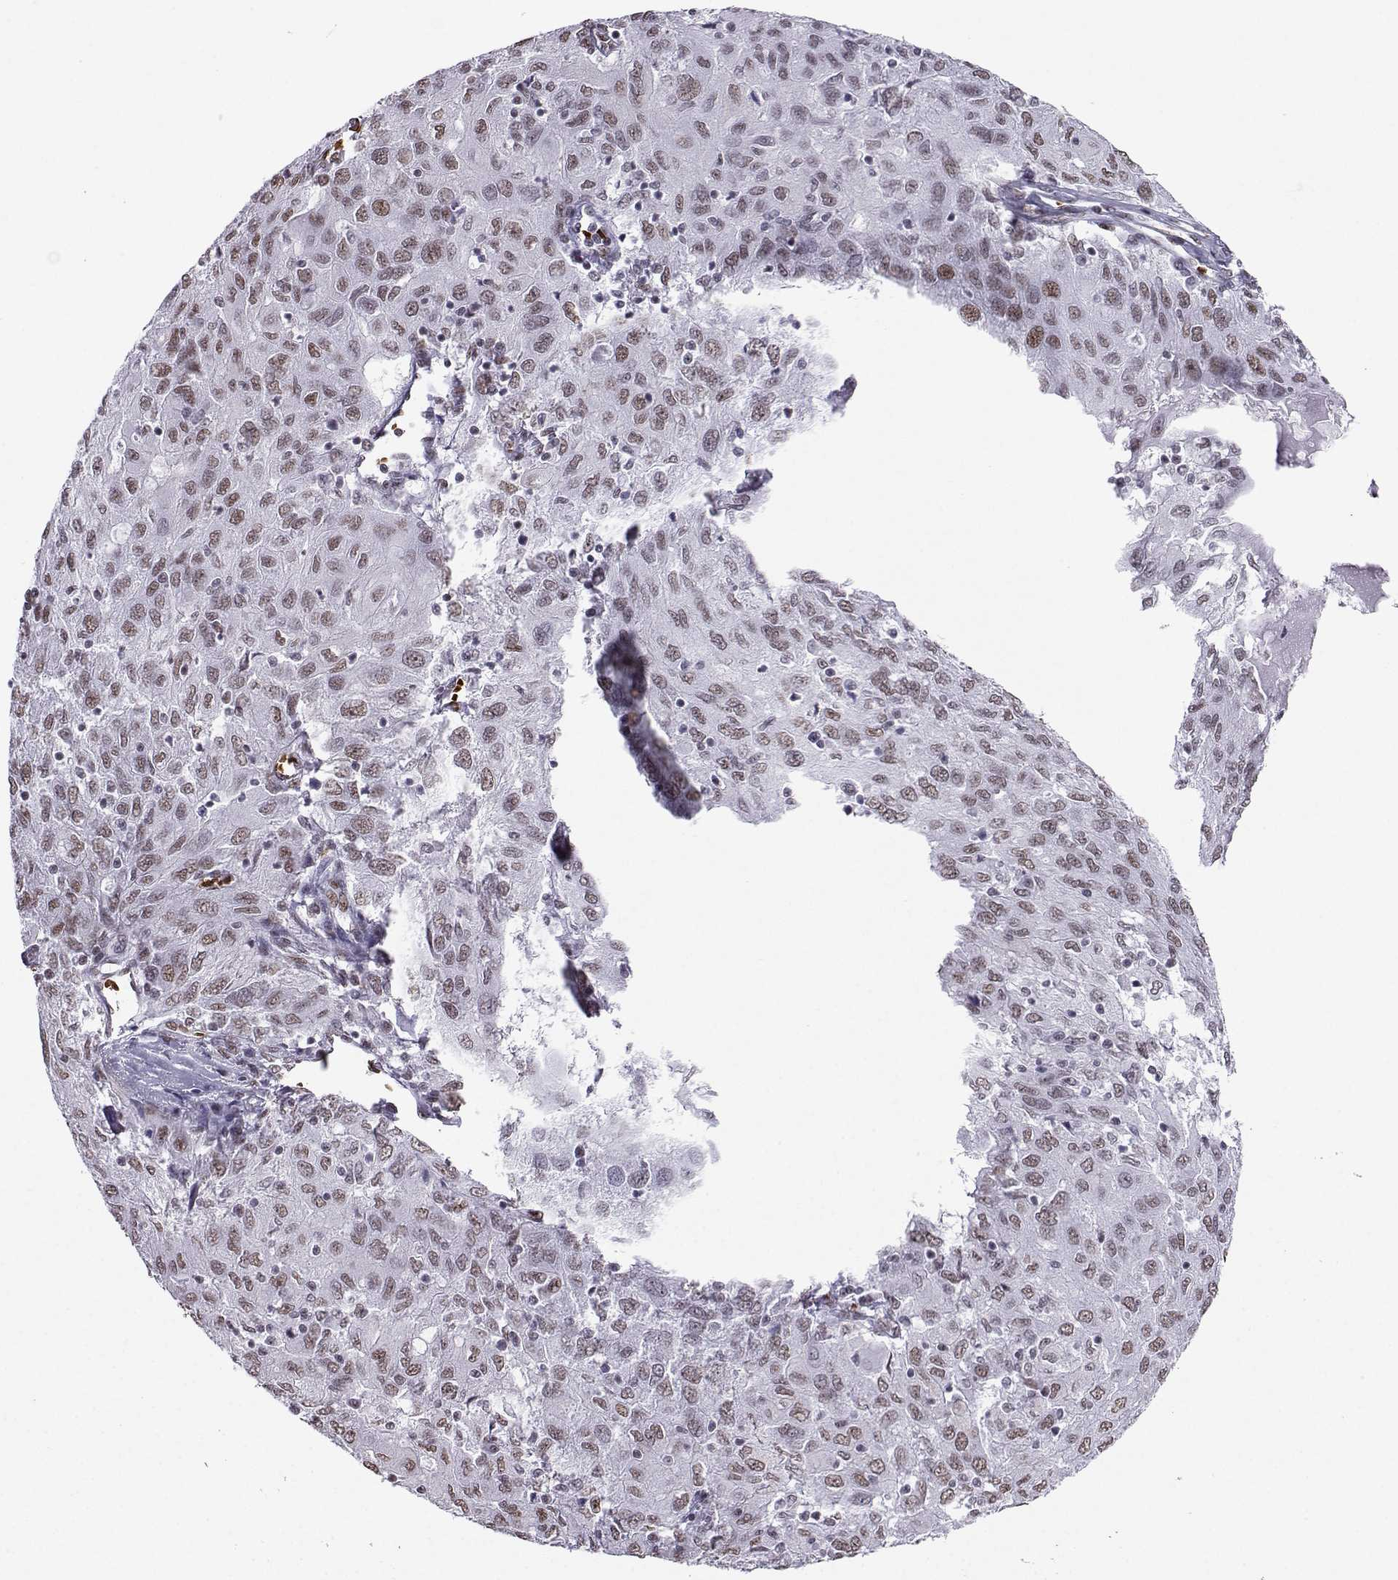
{"staining": {"intensity": "weak", "quantity": ">75%", "location": "nuclear"}, "tissue": "ovarian cancer", "cell_type": "Tumor cells", "image_type": "cancer", "snomed": [{"axis": "morphology", "description": "Carcinoma, endometroid"}, {"axis": "topography", "description": "Ovary"}], "caption": "Immunohistochemical staining of endometroid carcinoma (ovarian) shows weak nuclear protein staining in approximately >75% of tumor cells. The protein is shown in brown color, while the nuclei are stained blue.", "gene": "CCNK", "patient": {"sex": "female", "age": 50}}